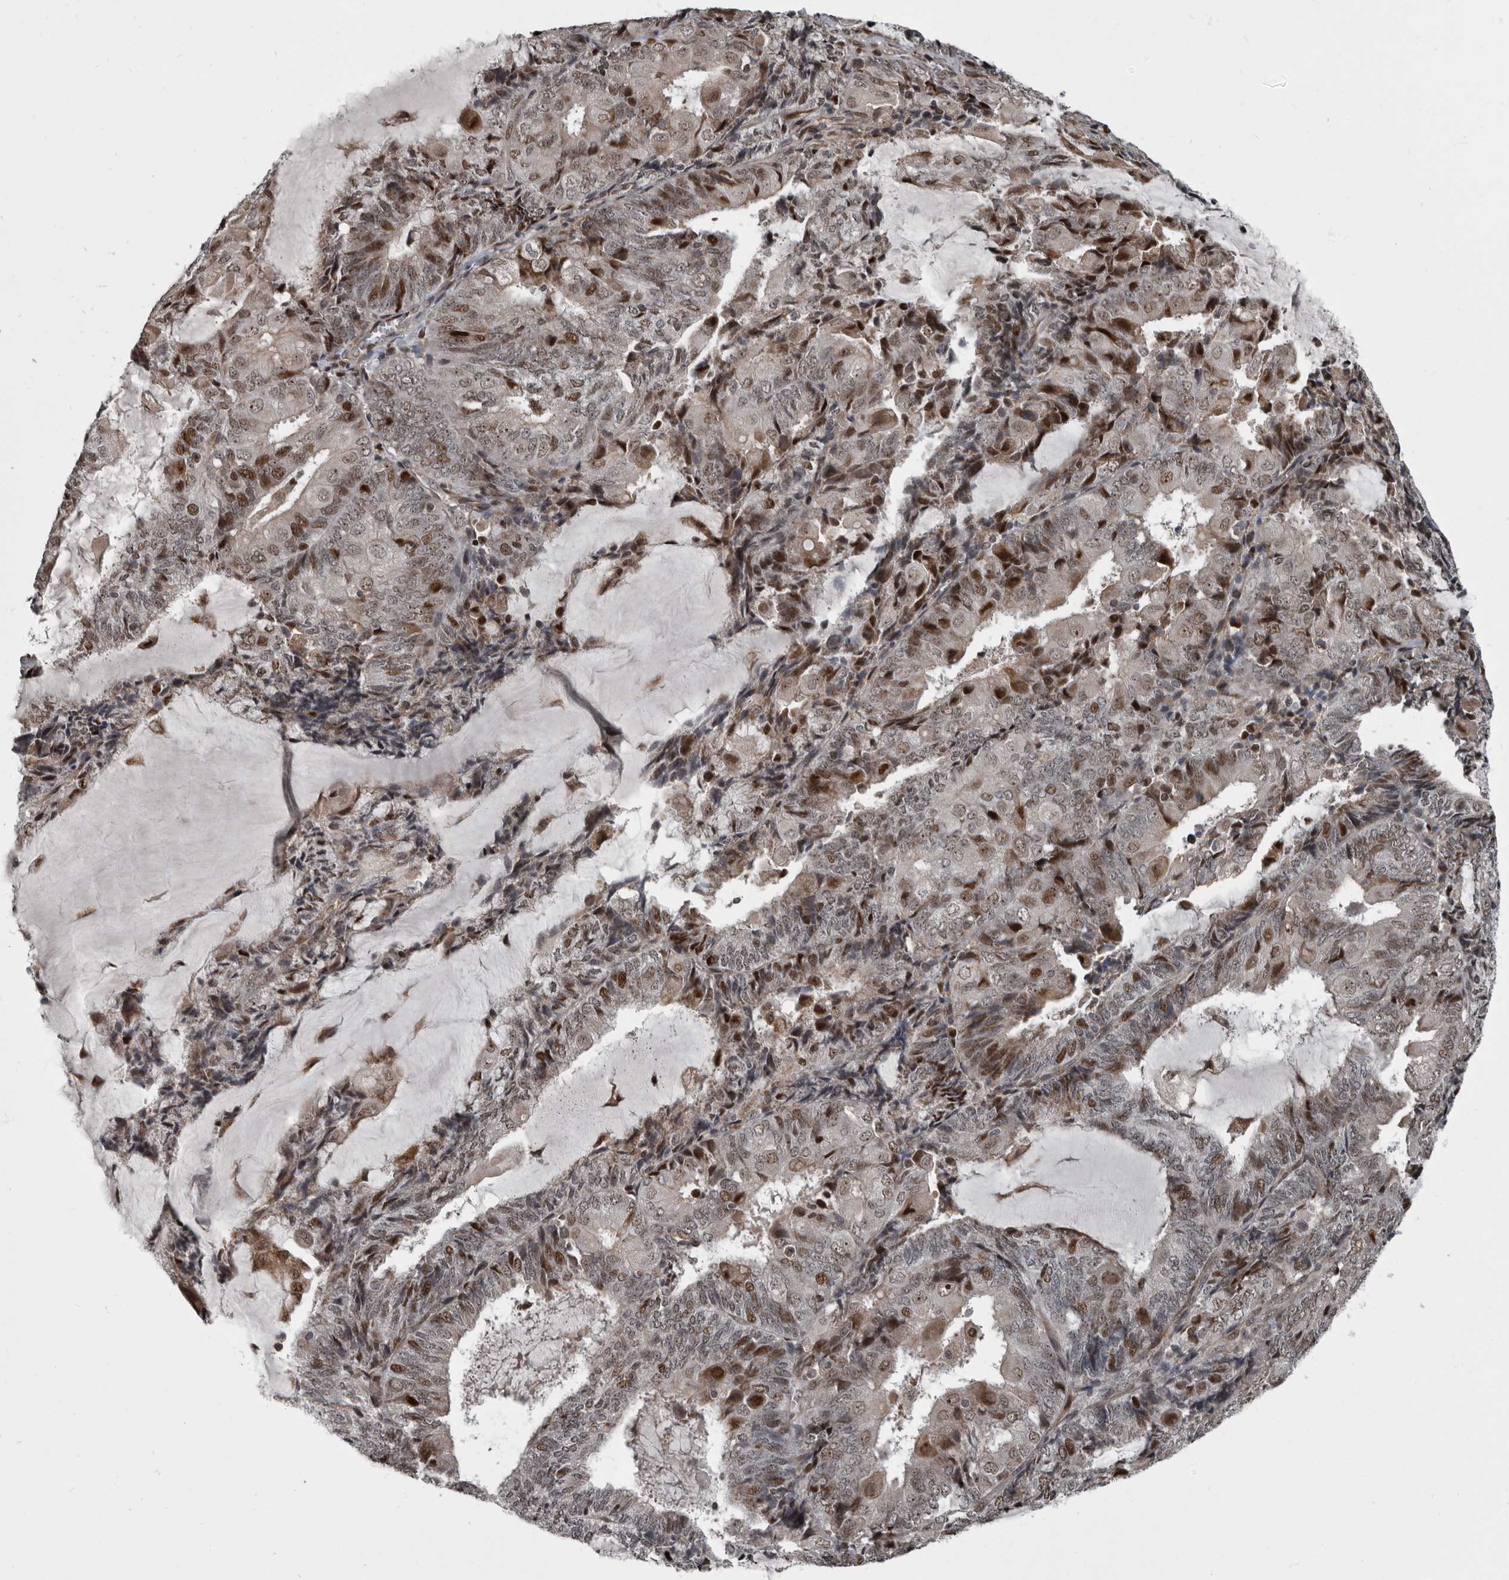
{"staining": {"intensity": "moderate", "quantity": "25%-75%", "location": "nuclear"}, "tissue": "endometrial cancer", "cell_type": "Tumor cells", "image_type": "cancer", "snomed": [{"axis": "morphology", "description": "Adenocarcinoma, NOS"}, {"axis": "topography", "description": "Endometrium"}], "caption": "An immunohistochemistry photomicrograph of neoplastic tissue is shown. Protein staining in brown labels moderate nuclear positivity in endometrial cancer (adenocarcinoma) within tumor cells.", "gene": "CHD1L", "patient": {"sex": "female", "age": 81}}